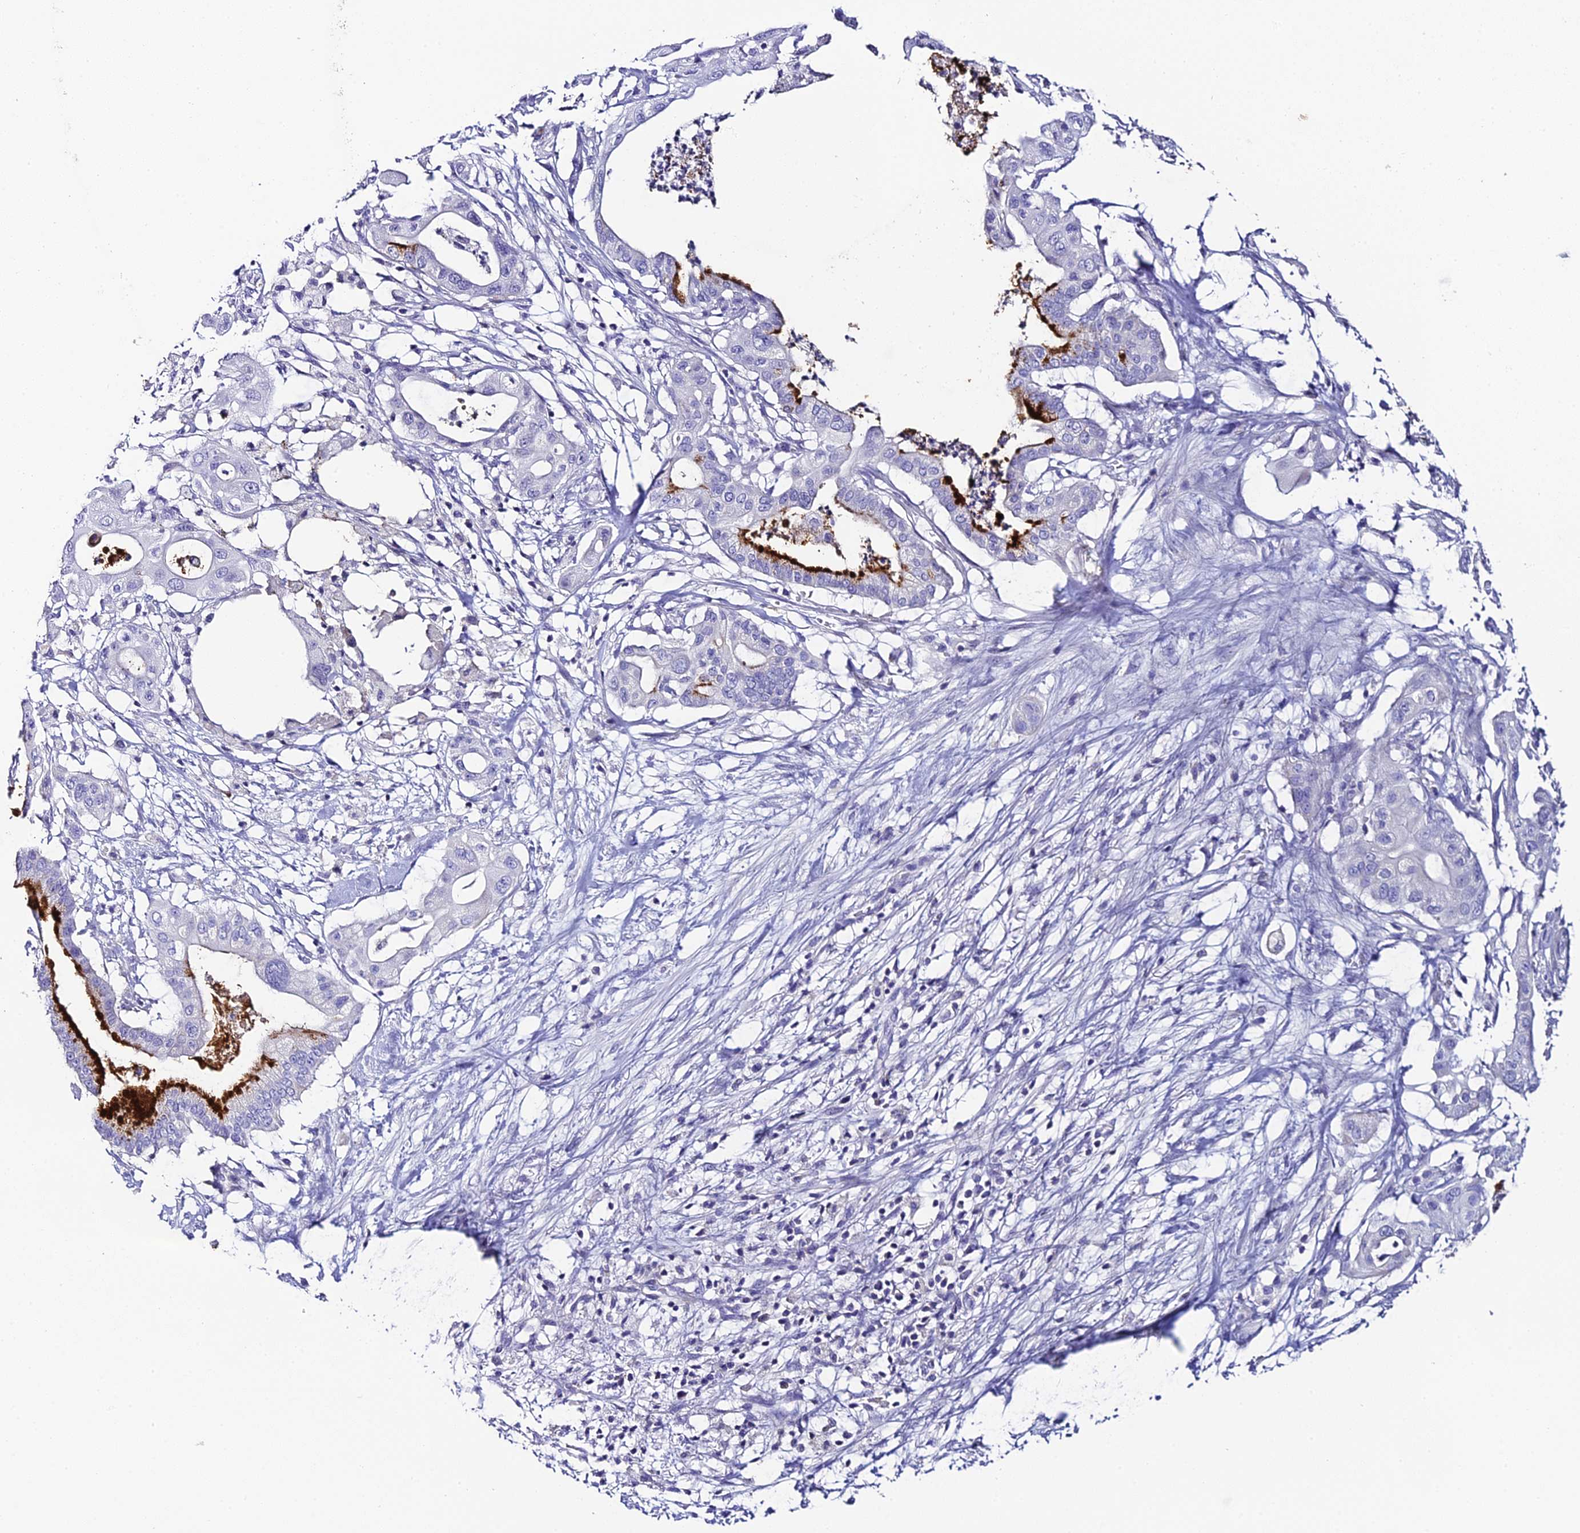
{"staining": {"intensity": "strong", "quantity": "<25%", "location": "cytoplasmic/membranous"}, "tissue": "pancreatic cancer", "cell_type": "Tumor cells", "image_type": "cancer", "snomed": [{"axis": "morphology", "description": "Adenocarcinoma, NOS"}, {"axis": "topography", "description": "Pancreas"}], "caption": "This micrograph shows pancreatic cancer stained with immunohistochemistry (IHC) to label a protein in brown. The cytoplasmic/membranous of tumor cells show strong positivity for the protein. Nuclei are counter-stained blue.", "gene": "C12orf29", "patient": {"sex": "male", "age": 68}}